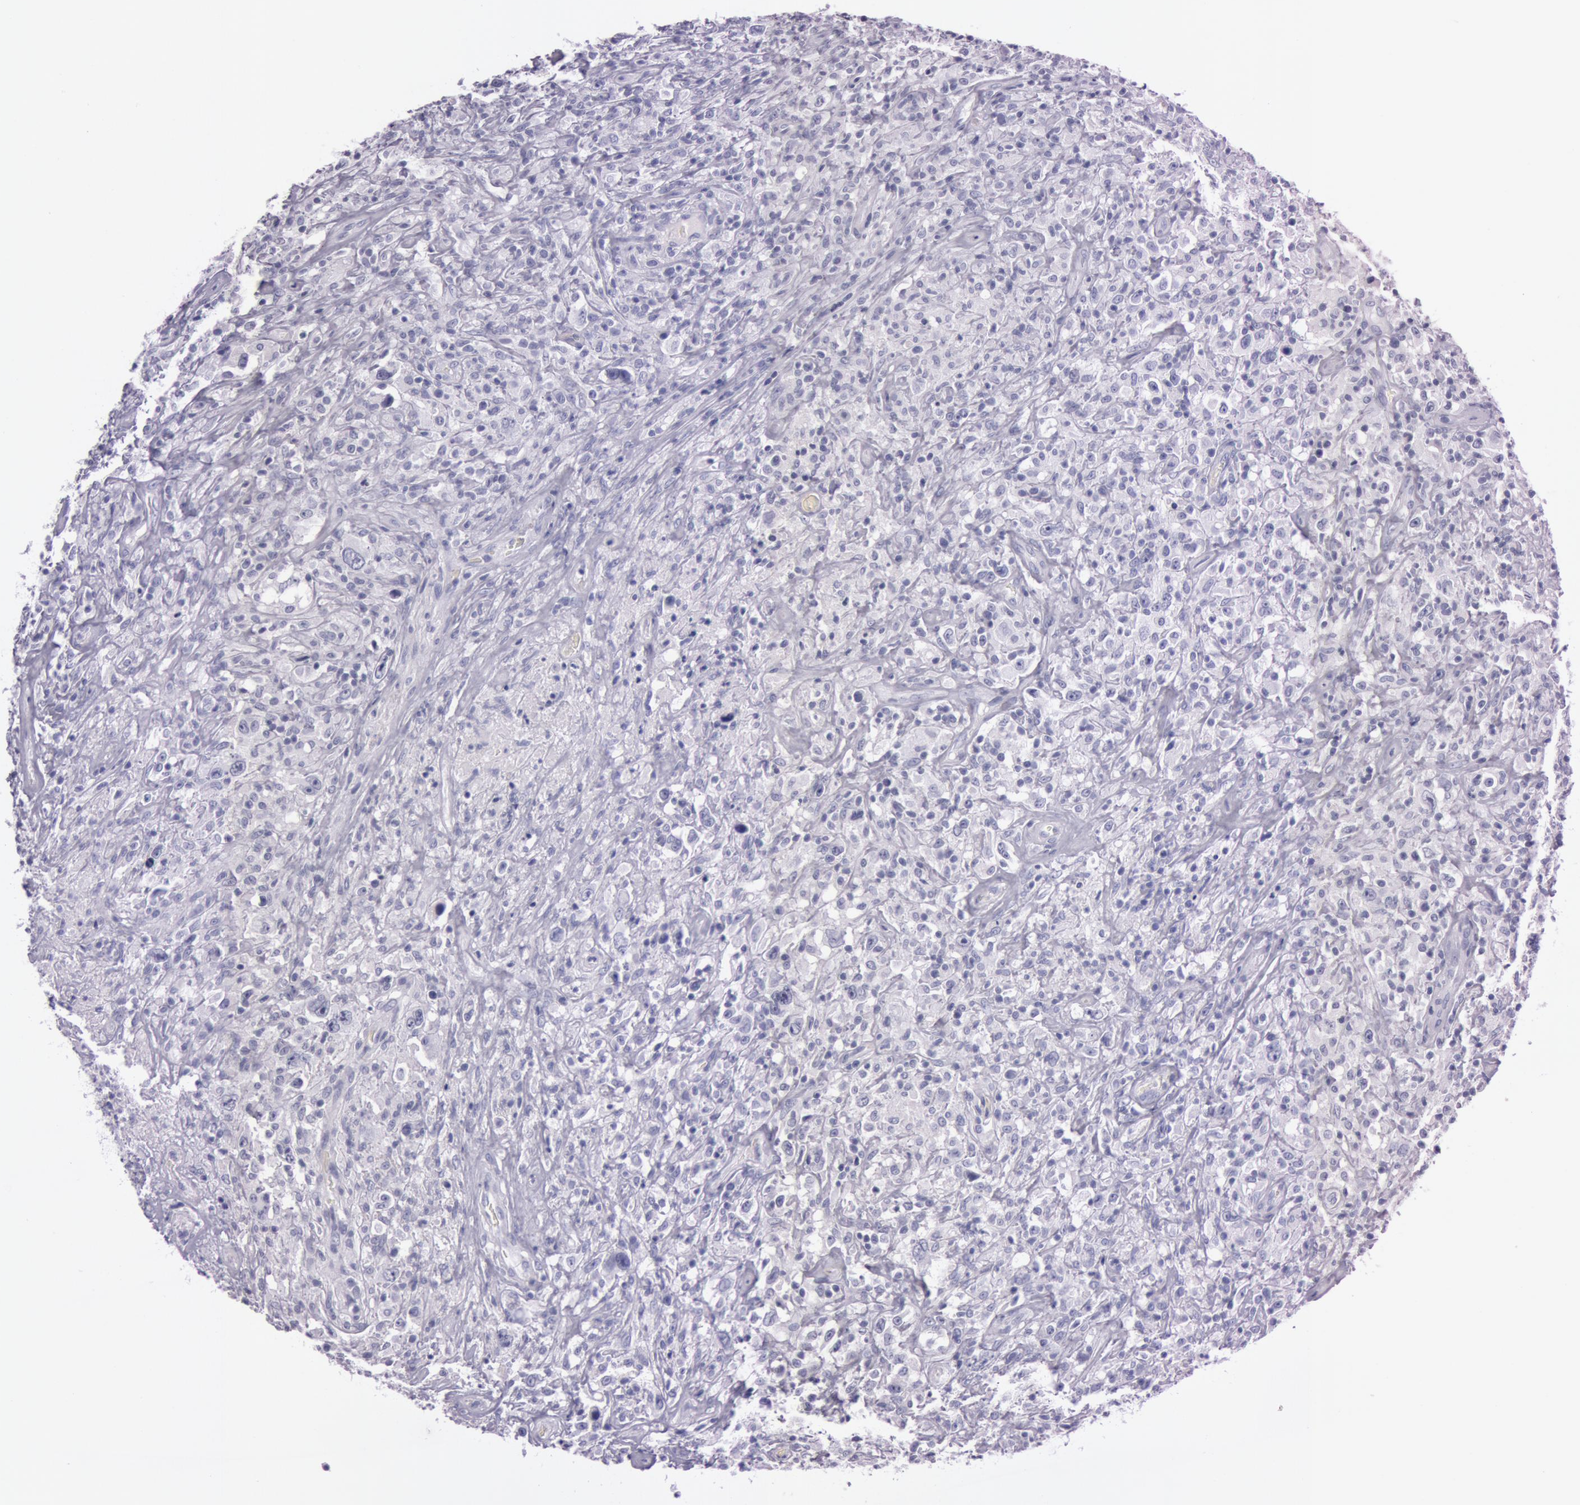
{"staining": {"intensity": "negative", "quantity": "none", "location": "none"}, "tissue": "lymphoma", "cell_type": "Tumor cells", "image_type": "cancer", "snomed": [{"axis": "morphology", "description": "Hodgkin's disease, NOS"}, {"axis": "topography", "description": "Lymph node"}], "caption": "The image exhibits no significant expression in tumor cells of lymphoma.", "gene": "S100A7", "patient": {"sex": "male", "age": 46}}